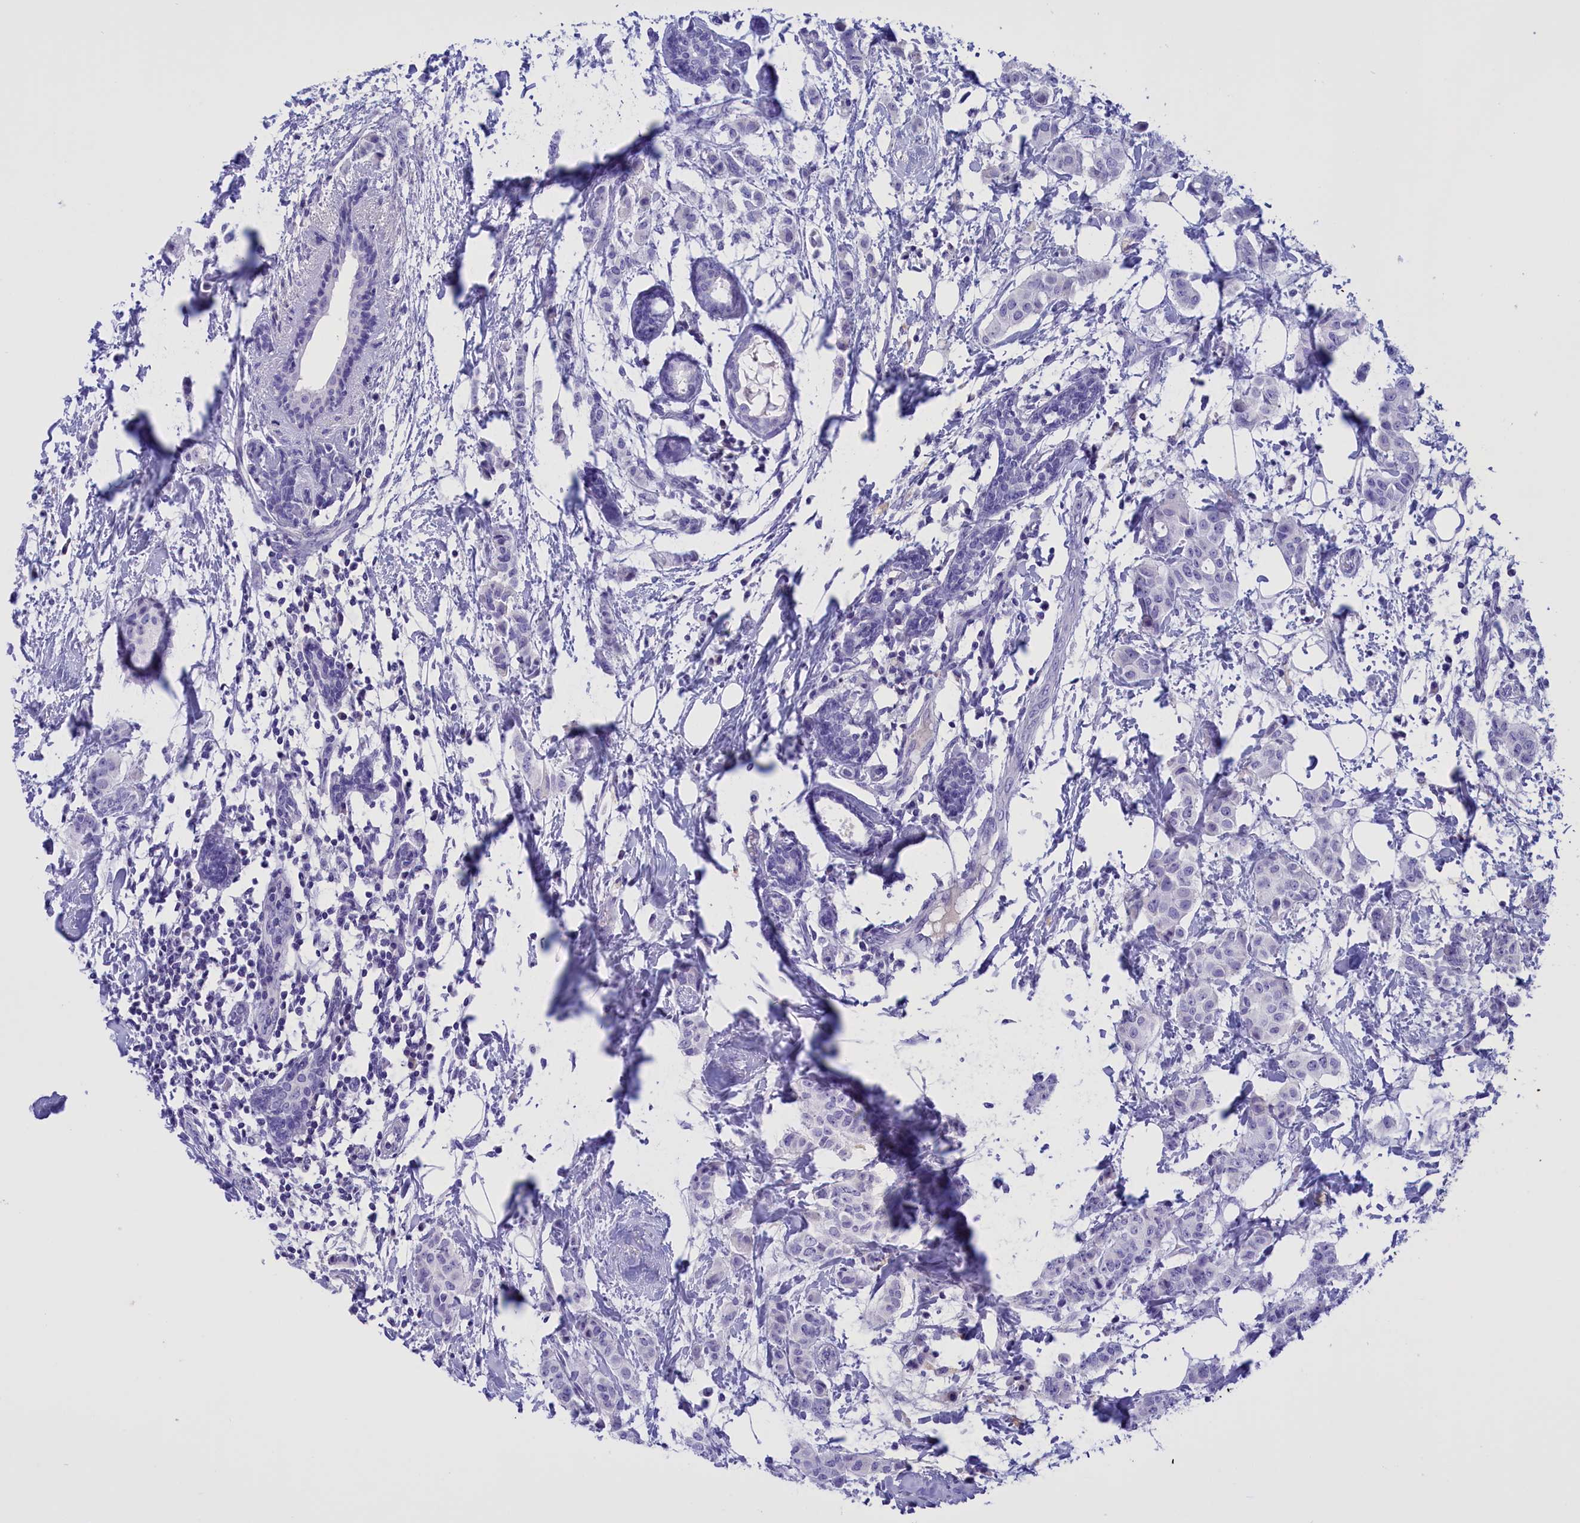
{"staining": {"intensity": "negative", "quantity": "none", "location": "none"}, "tissue": "breast cancer", "cell_type": "Tumor cells", "image_type": "cancer", "snomed": [{"axis": "morphology", "description": "Duct carcinoma"}, {"axis": "topography", "description": "Breast"}], "caption": "This is a histopathology image of immunohistochemistry staining of breast invasive ductal carcinoma, which shows no positivity in tumor cells. (DAB IHC with hematoxylin counter stain).", "gene": "PROK2", "patient": {"sex": "female", "age": 40}}